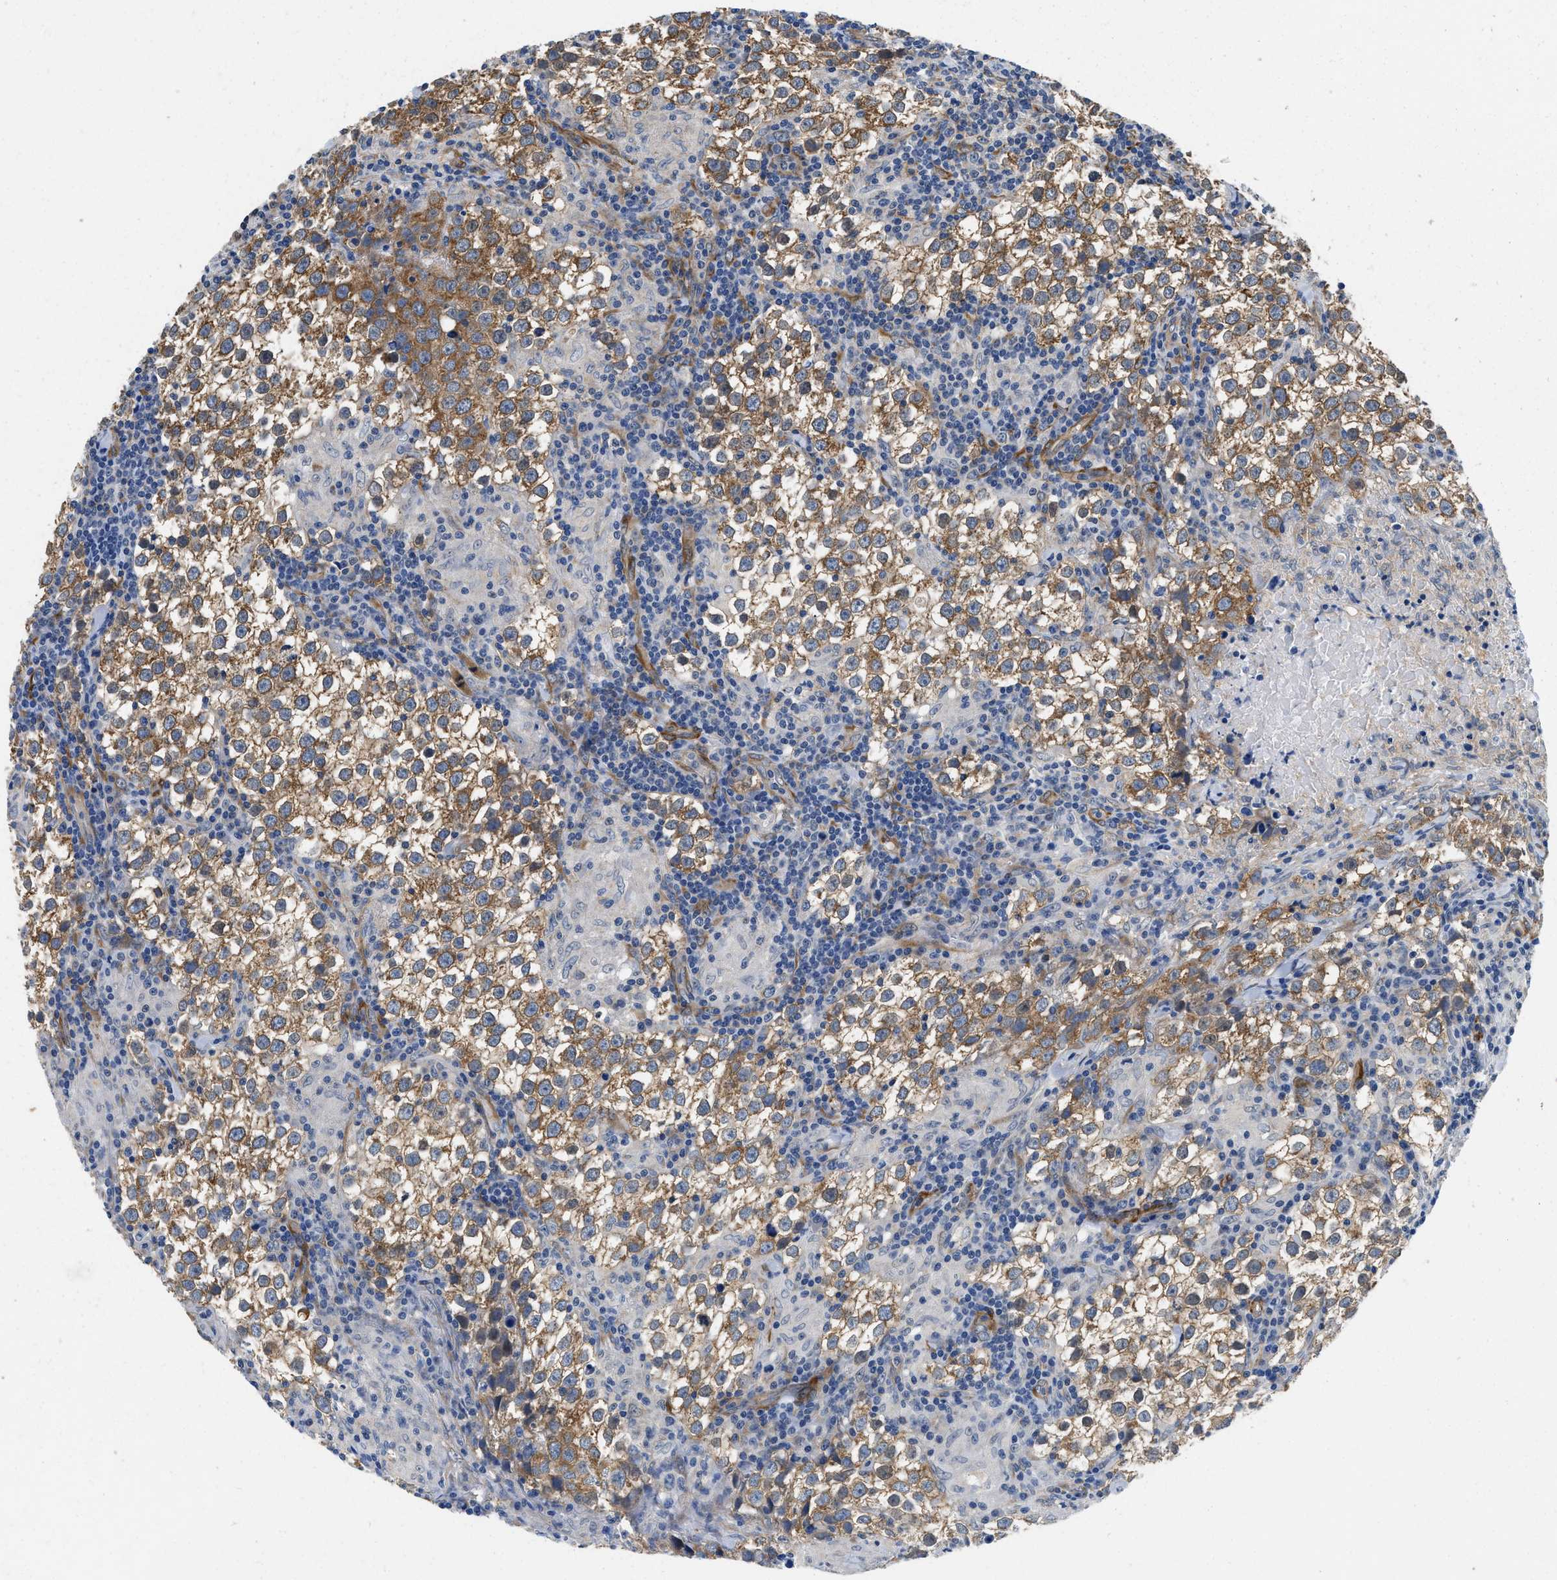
{"staining": {"intensity": "moderate", "quantity": ">75%", "location": "cytoplasmic/membranous"}, "tissue": "testis cancer", "cell_type": "Tumor cells", "image_type": "cancer", "snomed": [{"axis": "morphology", "description": "Seminoma, NOS"}, {"axis": "morphology", "description": "Carcinoma, Embryonal, NOS"}, {"axis": "topography", "description": "Testis"}], "caption": "The micrograph demonstrates immunohistochemical staining of testis cancer (seminoma). There is moderate cytoplasmic/membranous positivity is appreciated in about >75% of tumor cells. (IHC, brightfield microscopy, high magnification).", "gene": "RAPH1", "patient": {"sex": "male", "age": 36}}